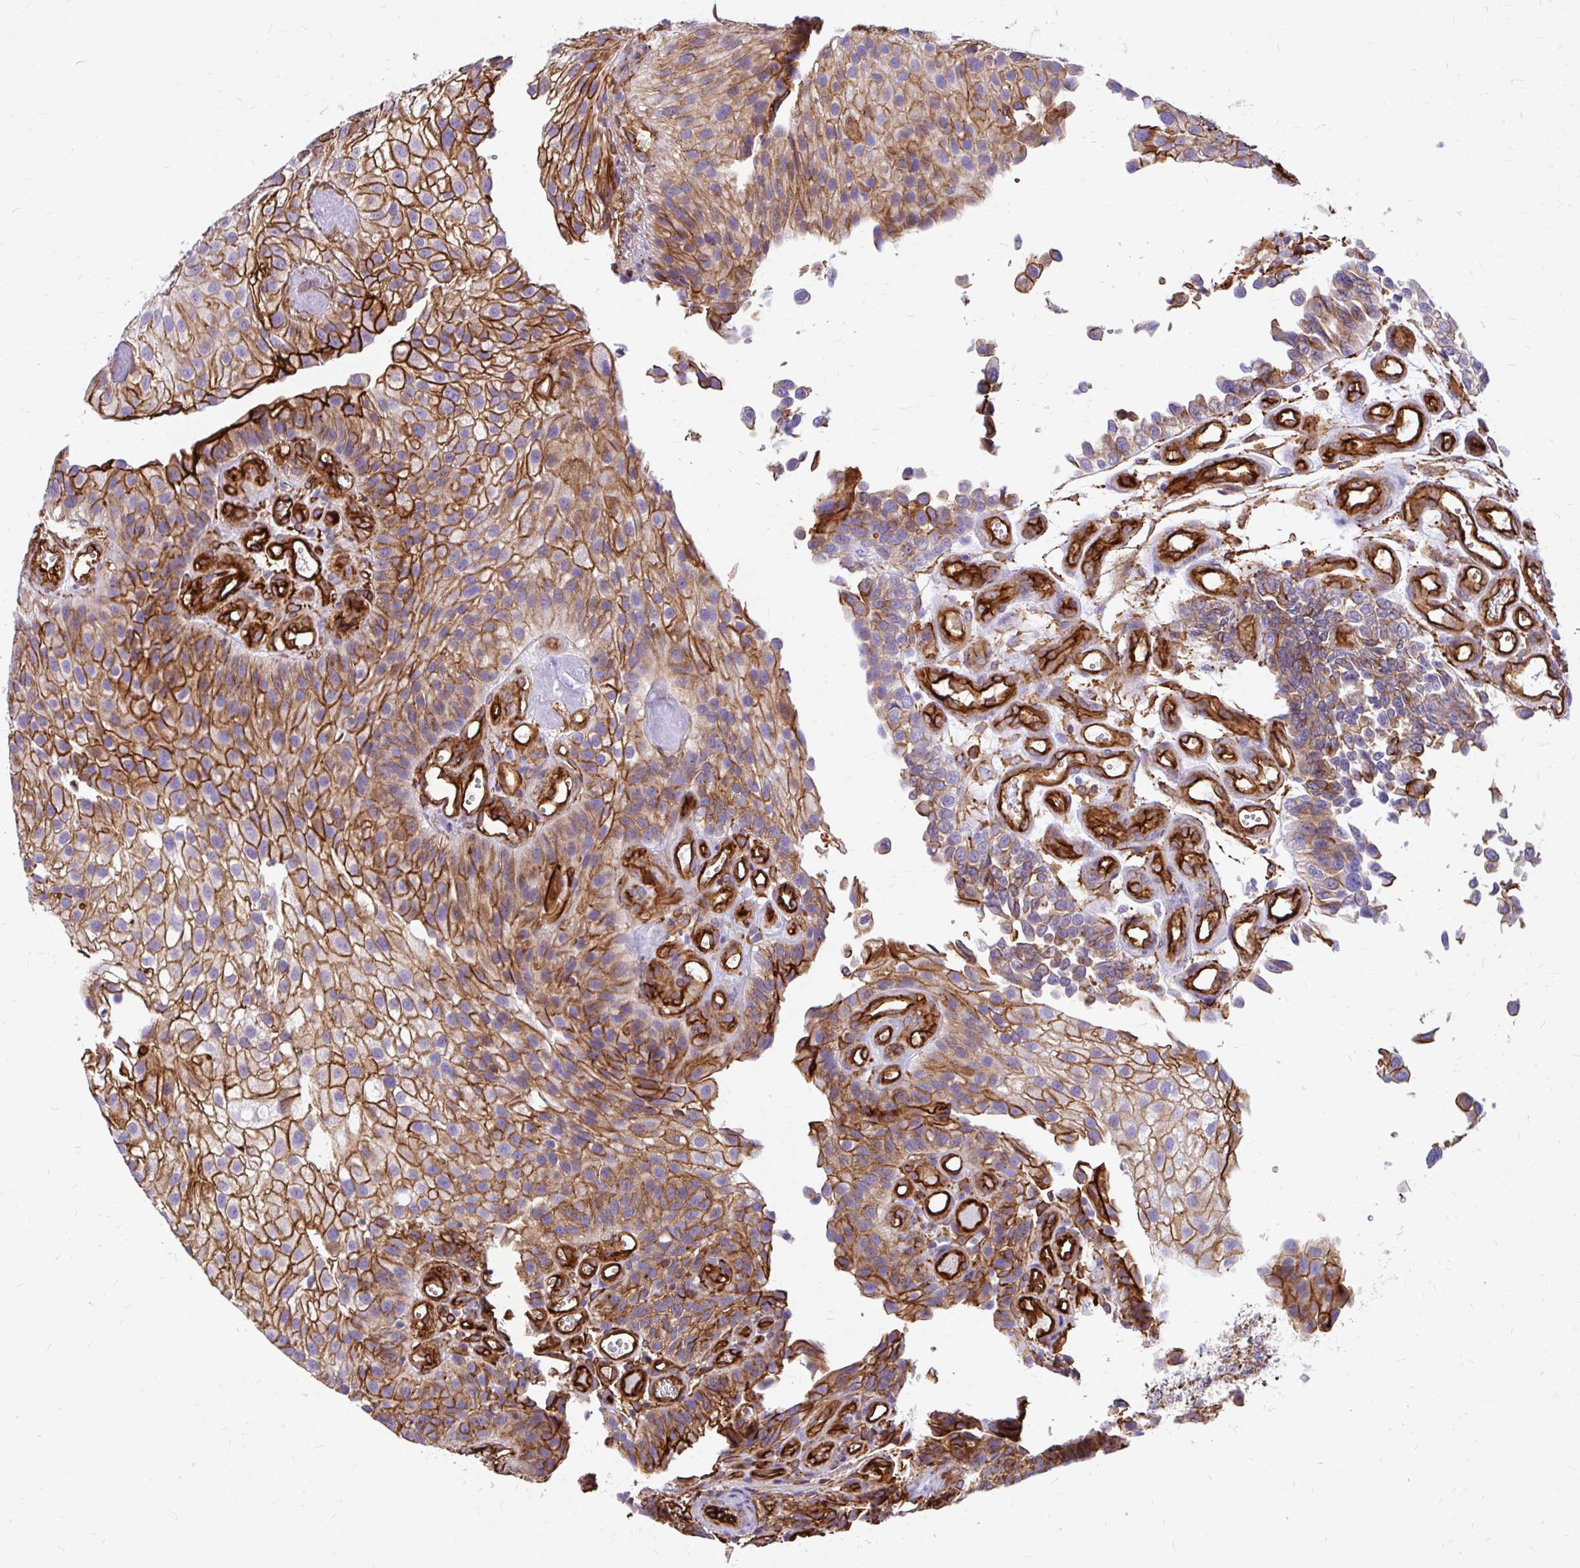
{"staining": {"intensity": "strong", "quantity": ">75%", "location": "cytoplasmic/membranous"}, "tissue": "urothelial cancer", "cell_type": "Tumor cells", "image_type": "cancer", "snomed": [{"axis": "morphology", "description": "Urothelial carcinoma, NOS"}, {"axis": "topography", "description": "Urinary bladder"}], "caption": "The immunohistochemical stain labels strong cytoplasmic/membranous positivity in tumor cells of urothelial cancer tissue. (IHC, brightfield microscopy, high magnification).", "gene": "MAP1LC3B", "patient": {"sex": "male", "age": 87}}